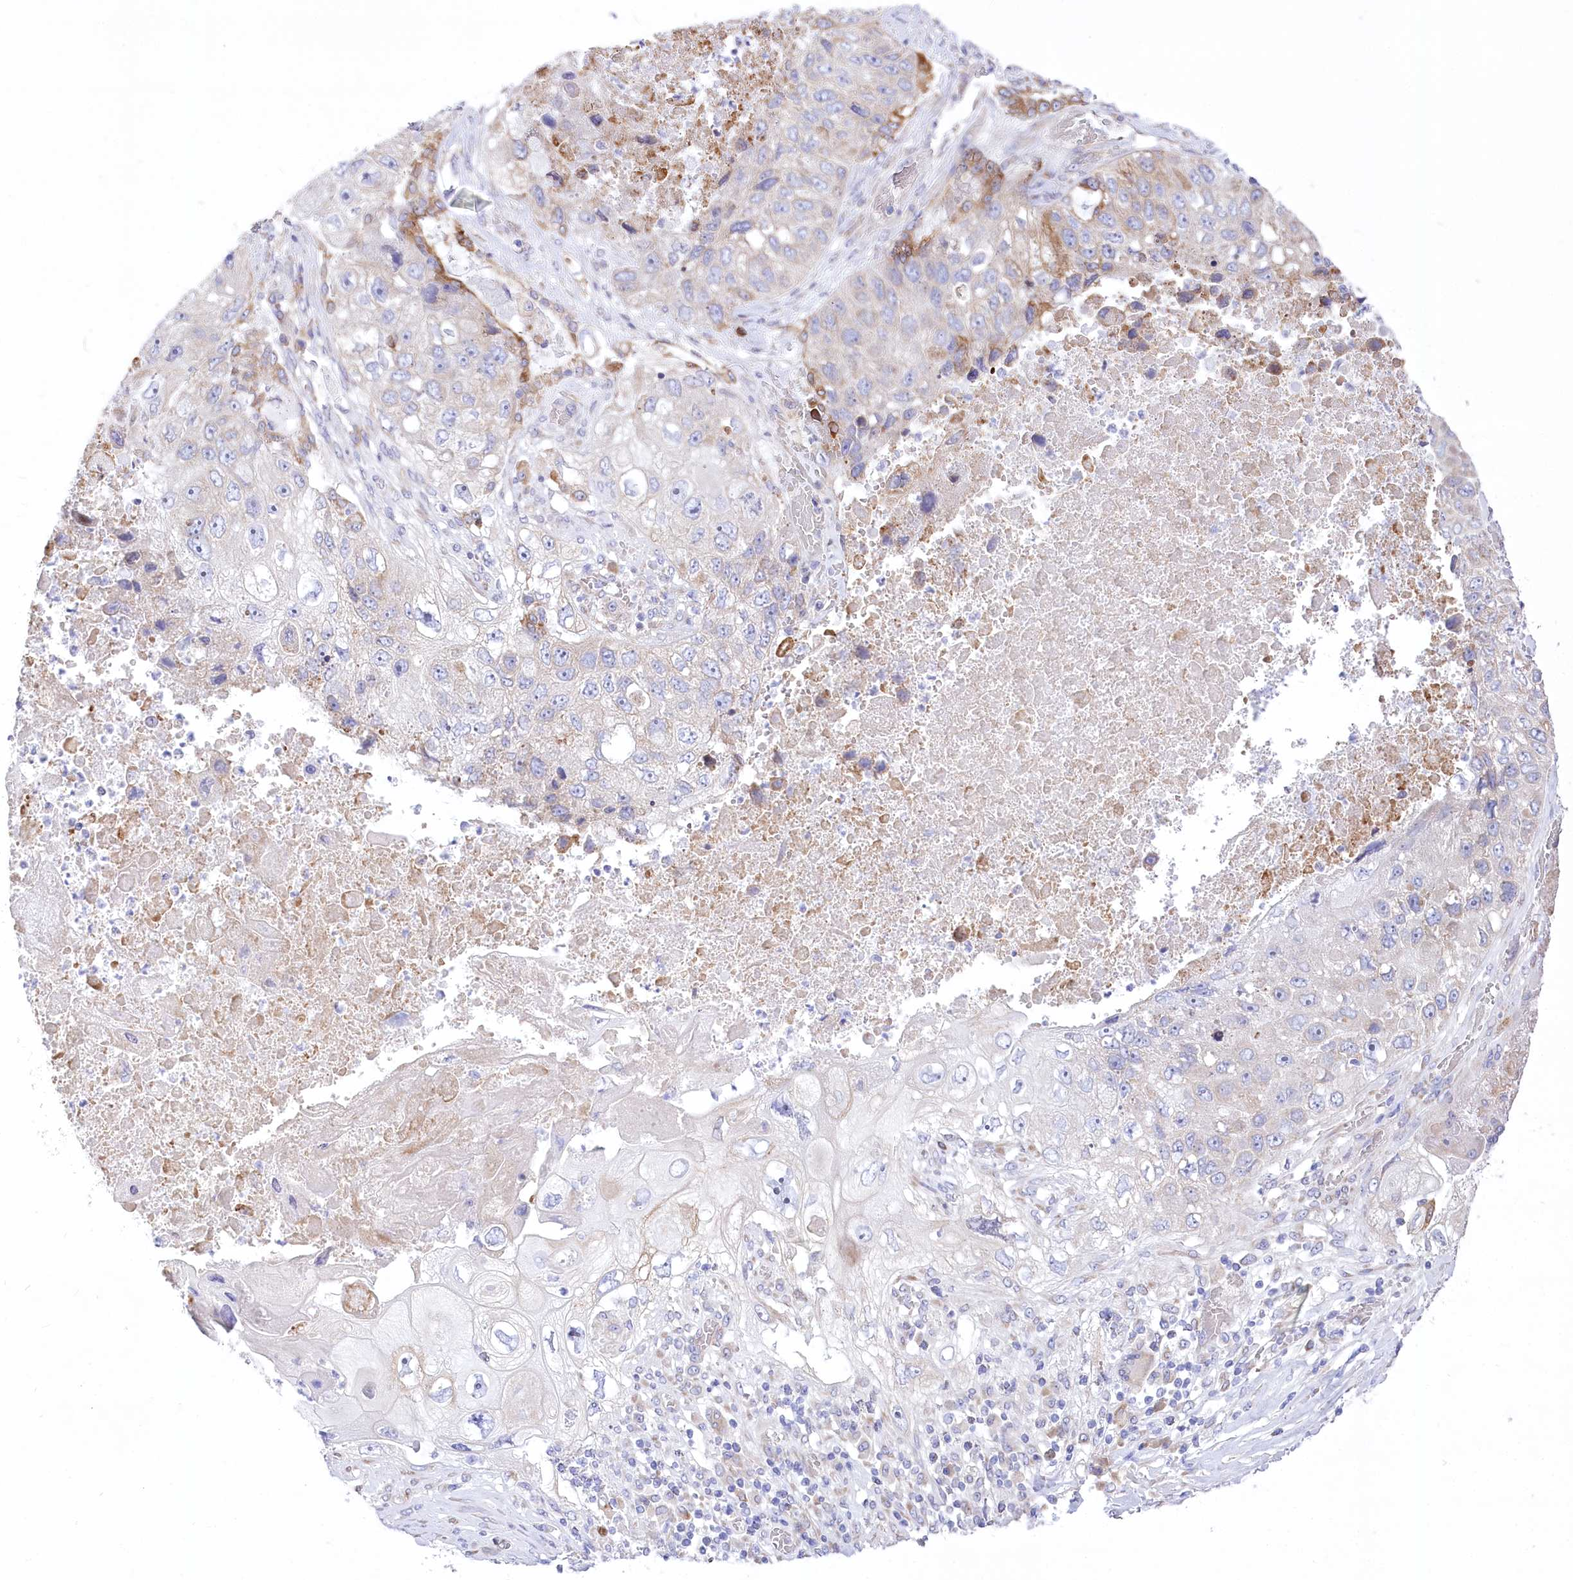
{"staining": {"intensity": "moderate", "quantity": "<25%", "location": "cytoplasmic/membranous"}, "tissue": "lung cancer", "cell_type": "Tumor cells", "image_type": "cancer", "snomed": [{"axis": "morphology", "description": "Squamous cell carcinoma, NOS"}, {"axis": "topography", "description": "Lung"}], "caption": "This is an image of immunohistochemistry staining of squamous cell carcinoma (lung), which shows moderate staining in the cytoplasmic/membranous of tumor cells.", "gene": "STT3B", "patient": {"sex": "male", "age": 61}}